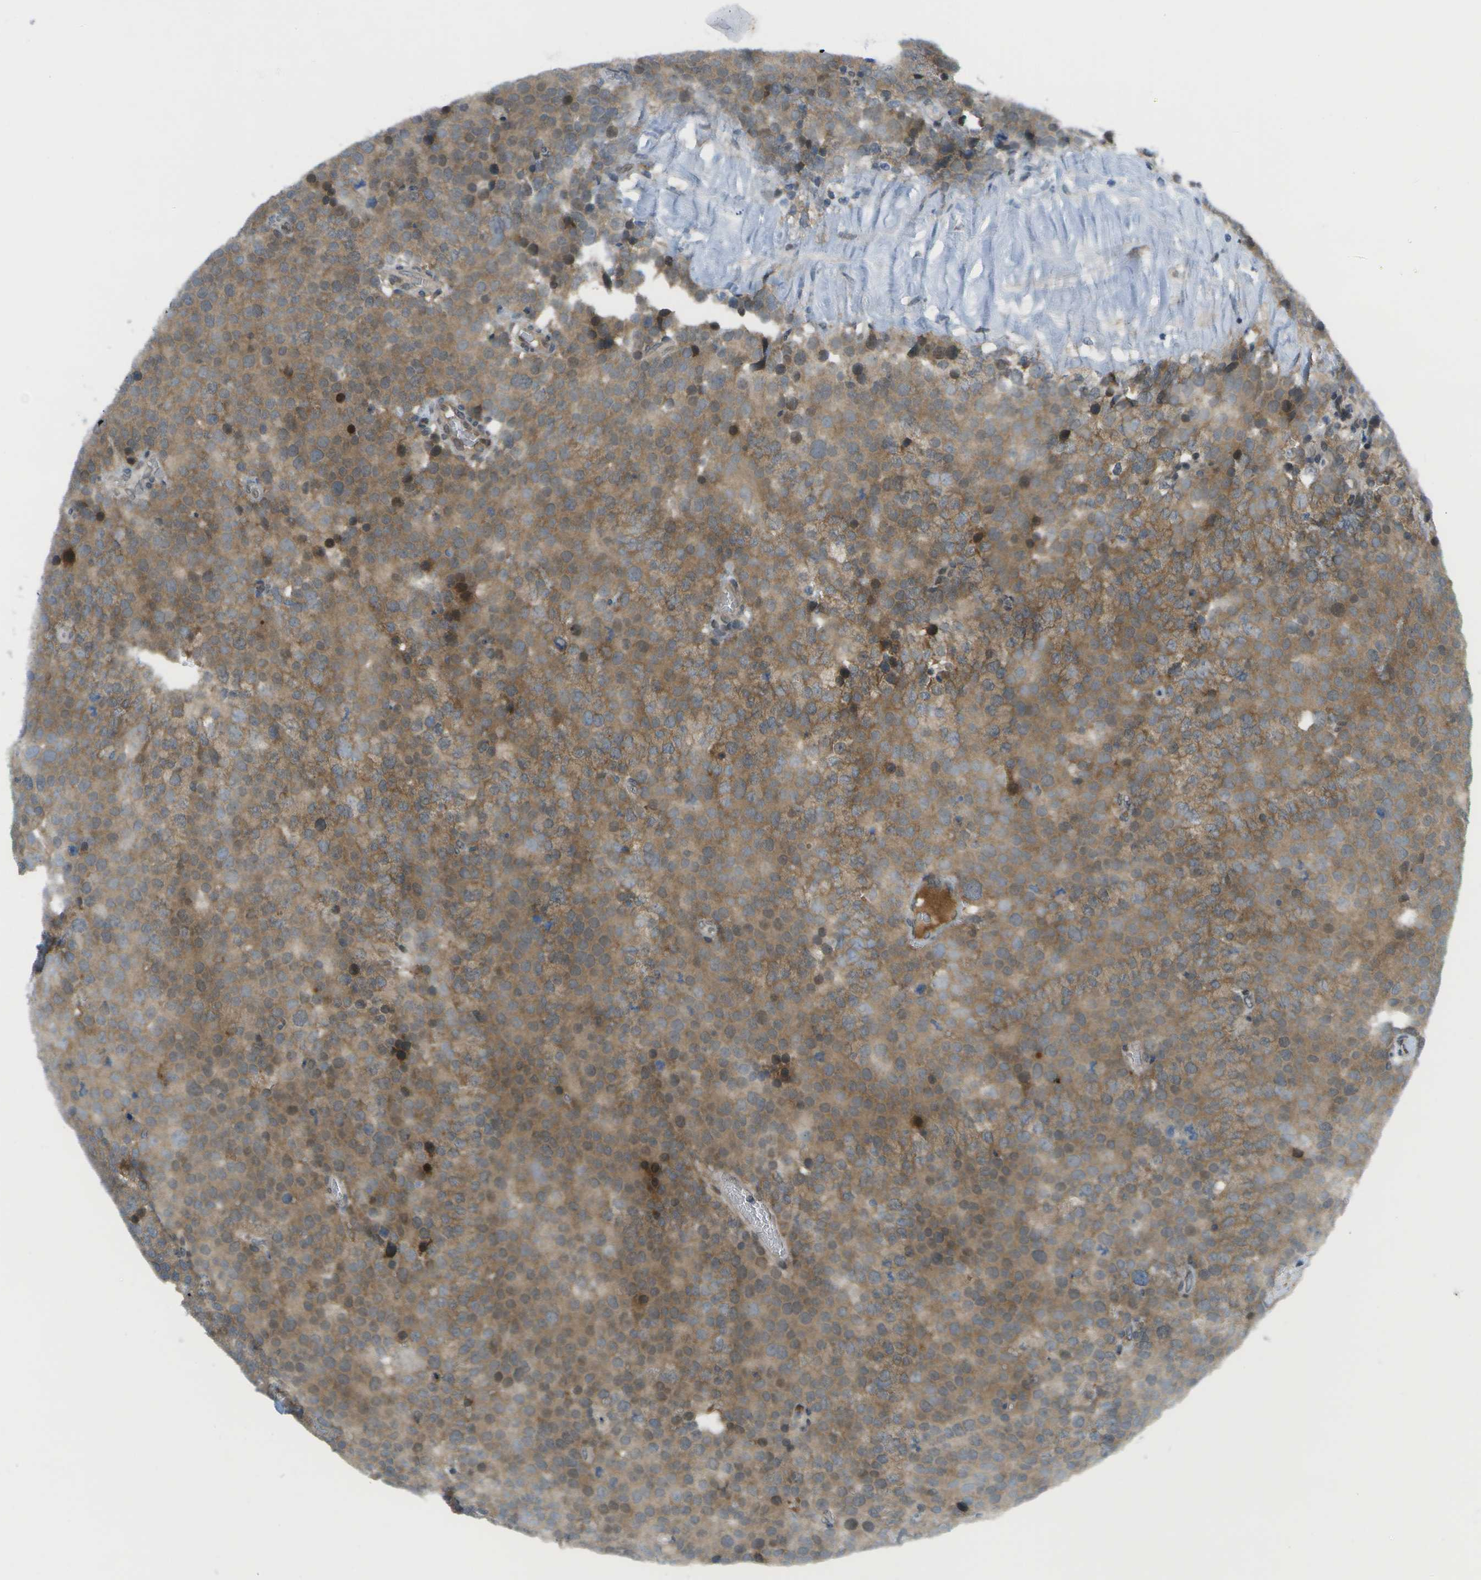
{"staining": {"intensity": "moderate", "quantity": ">75%", "location": "cytoplasmic/membranous,nuclear"}, "tissue": "testis cancer", "cell_type": "Tumor cells", "image_type": "cancer", "snomed": [{"axis": "morphology", "description": "Normal tissue, NOS"}, {"axis": "morphology", "description": "Seminoma, NOS"}, {"axis": "topography", "description": "Testis"}], "caption": "This photomicrograph exhibits immunohistochemistry staining of human testis cancer, with medium moderate cytoplasmic/membranous and nuclear staining in approximately >75% of tumor cells.", "gene": "CACNB4", "patient": {"sex": "male", "age": 71}}